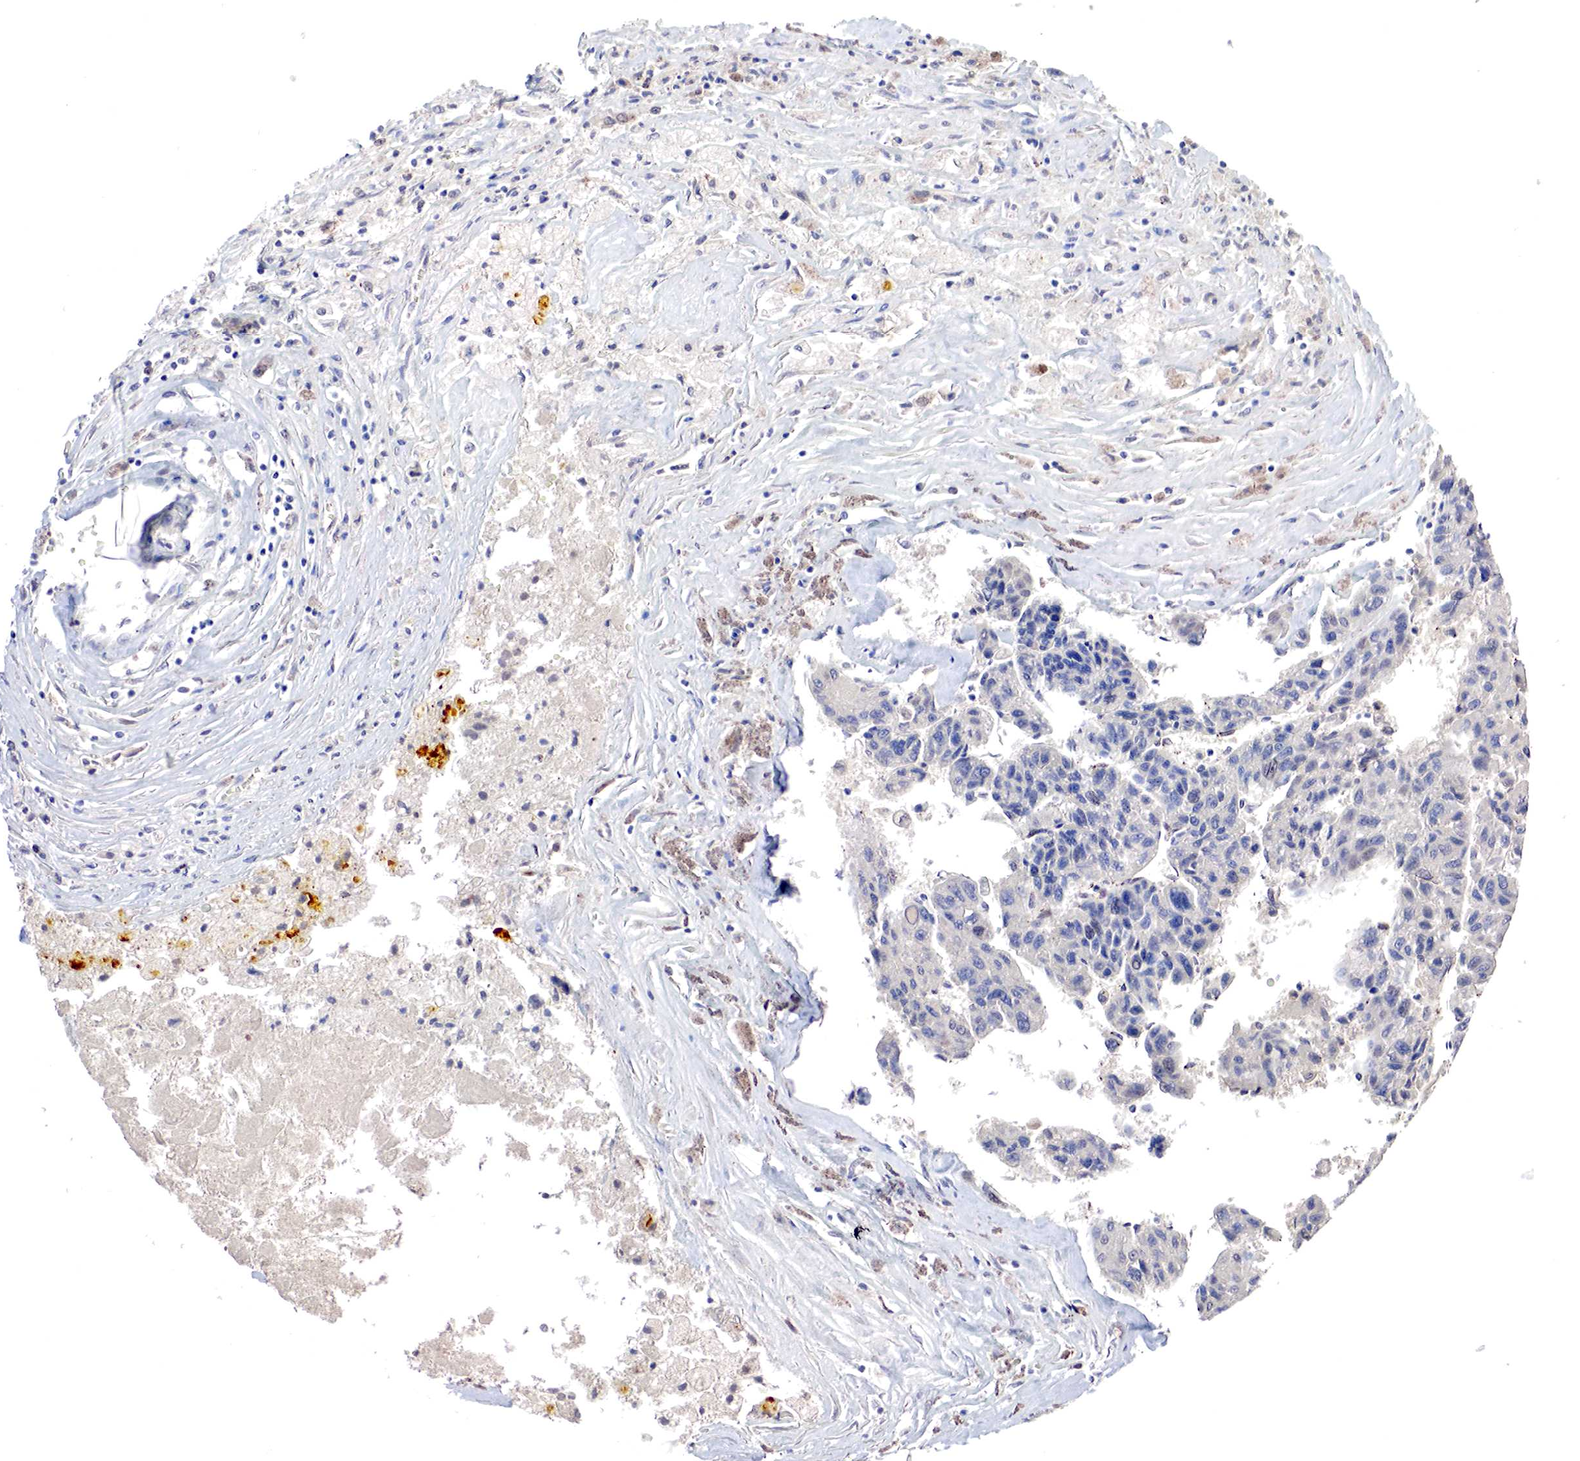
{"staining": {"intensity": "negative", "quantity": "none", "location": "none"}, "tissue": "liver cancer", "cell_type": "Tumor cells", "image_type": "cancer", "snomed": [{"axis": "morphology", "description": "Carcinoma, Hepatocellular, NOS"}, {"axis": "topography", "description": "Liver"}], "caption": "The immunohistochemistry (IHC) image has no significant expression in tumor cells of hepatocellular carcinoma (liver) tissue. (DAB immunohistochemistry (IHC) with hematoxylin counter stain).", "gene": "DACH2", "patient": {"sex": "male", "age": 64}}